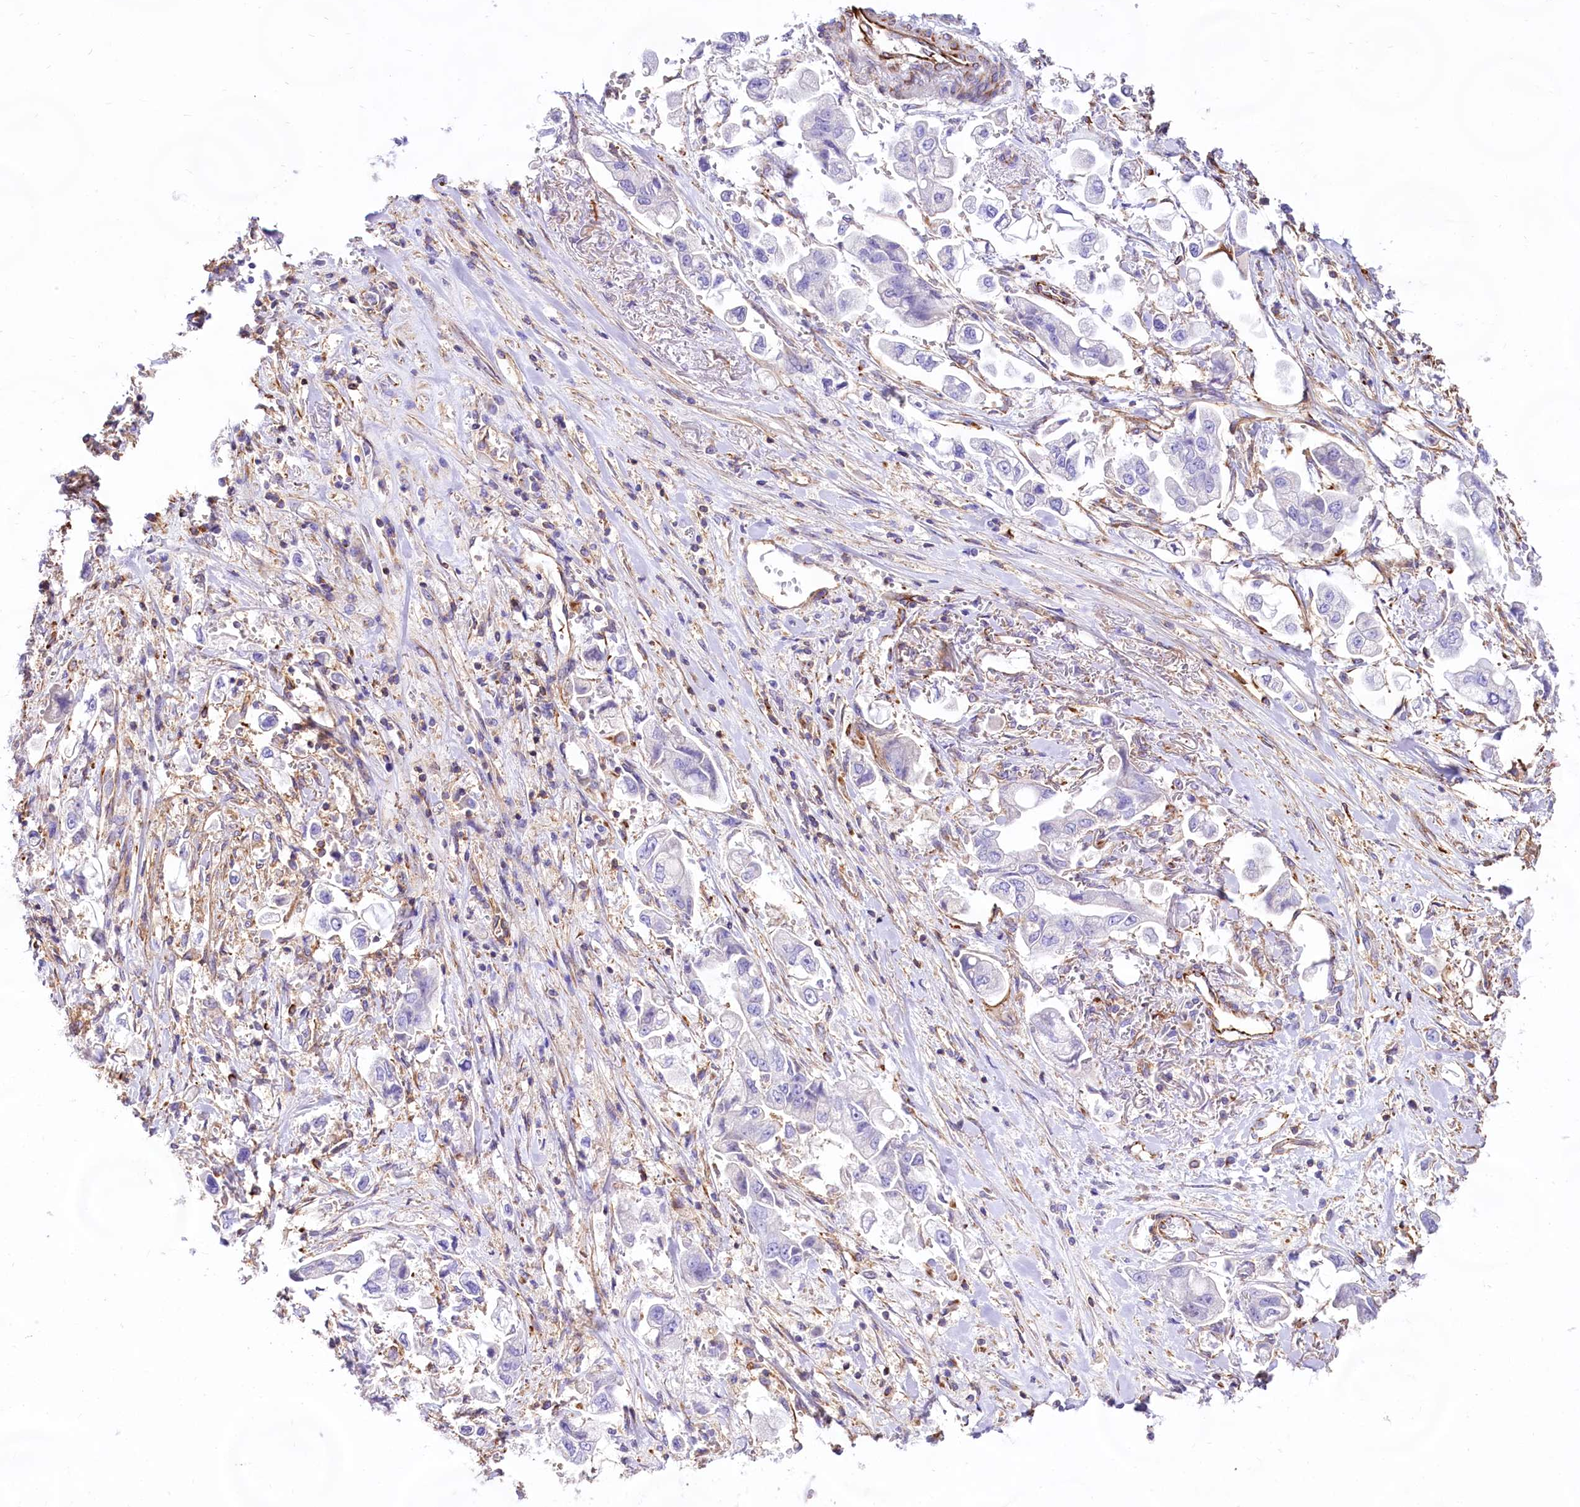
{"staining": {"intensity": "negative", "quantity": "none", "location": "none"}, "tissue": "stomach cancer", "cell_type": "Tumor cells", "image_type": "cancer", "snomed": [{"axis": "morphology", "description": "Adenocarcinoma, NOS"}, {"axis": "topography", "description": "Stomach"}], "caption": "There is no significant staining in tumor cells of adenocarcinoma (stomach).", "gene": "CD99", "patient": {"sex": "male", "age": 62}}